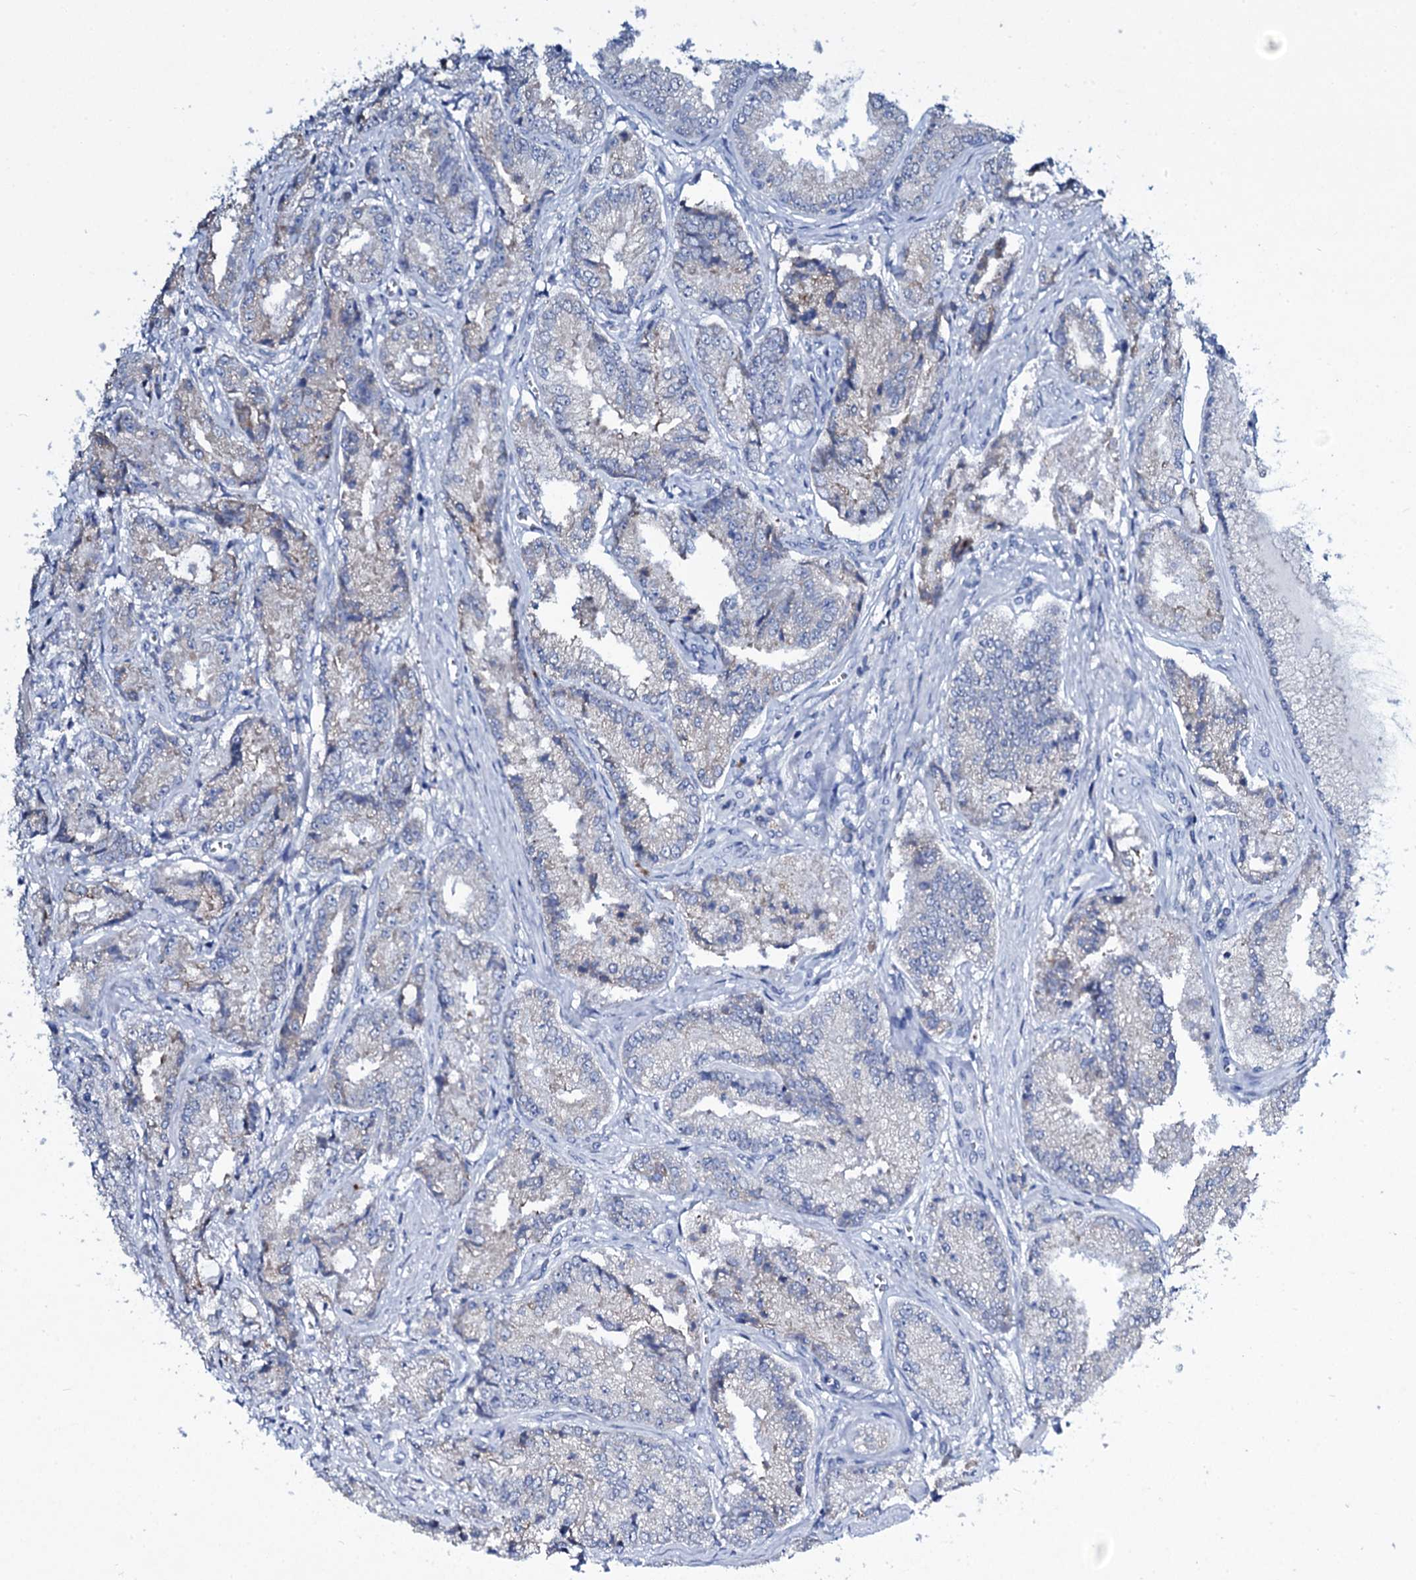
{"staining": {"intensity": "negative", "quantity": "none", "location": "none"}, "tissue": "prostate cancer", "cell_type": "Tumor cells", "image_type": "cancer", "snomed": [{"axis": "morphology", "description": "Adenocarcinoma, High grade"}, {"axis": "topography", "description": "Prostate"}], "caption": "Prostate cancer was stained to show a protein in brown. There is no significant positivity in tumor cells. Brightfield microscopy of IHC stained with DAB (3,3'-diaminobenzidine) (brown) and hematoxylin (blue), captured at high magnification.", "gene": "TPGS2", "patient": {"sex": "male", "age": 72}}